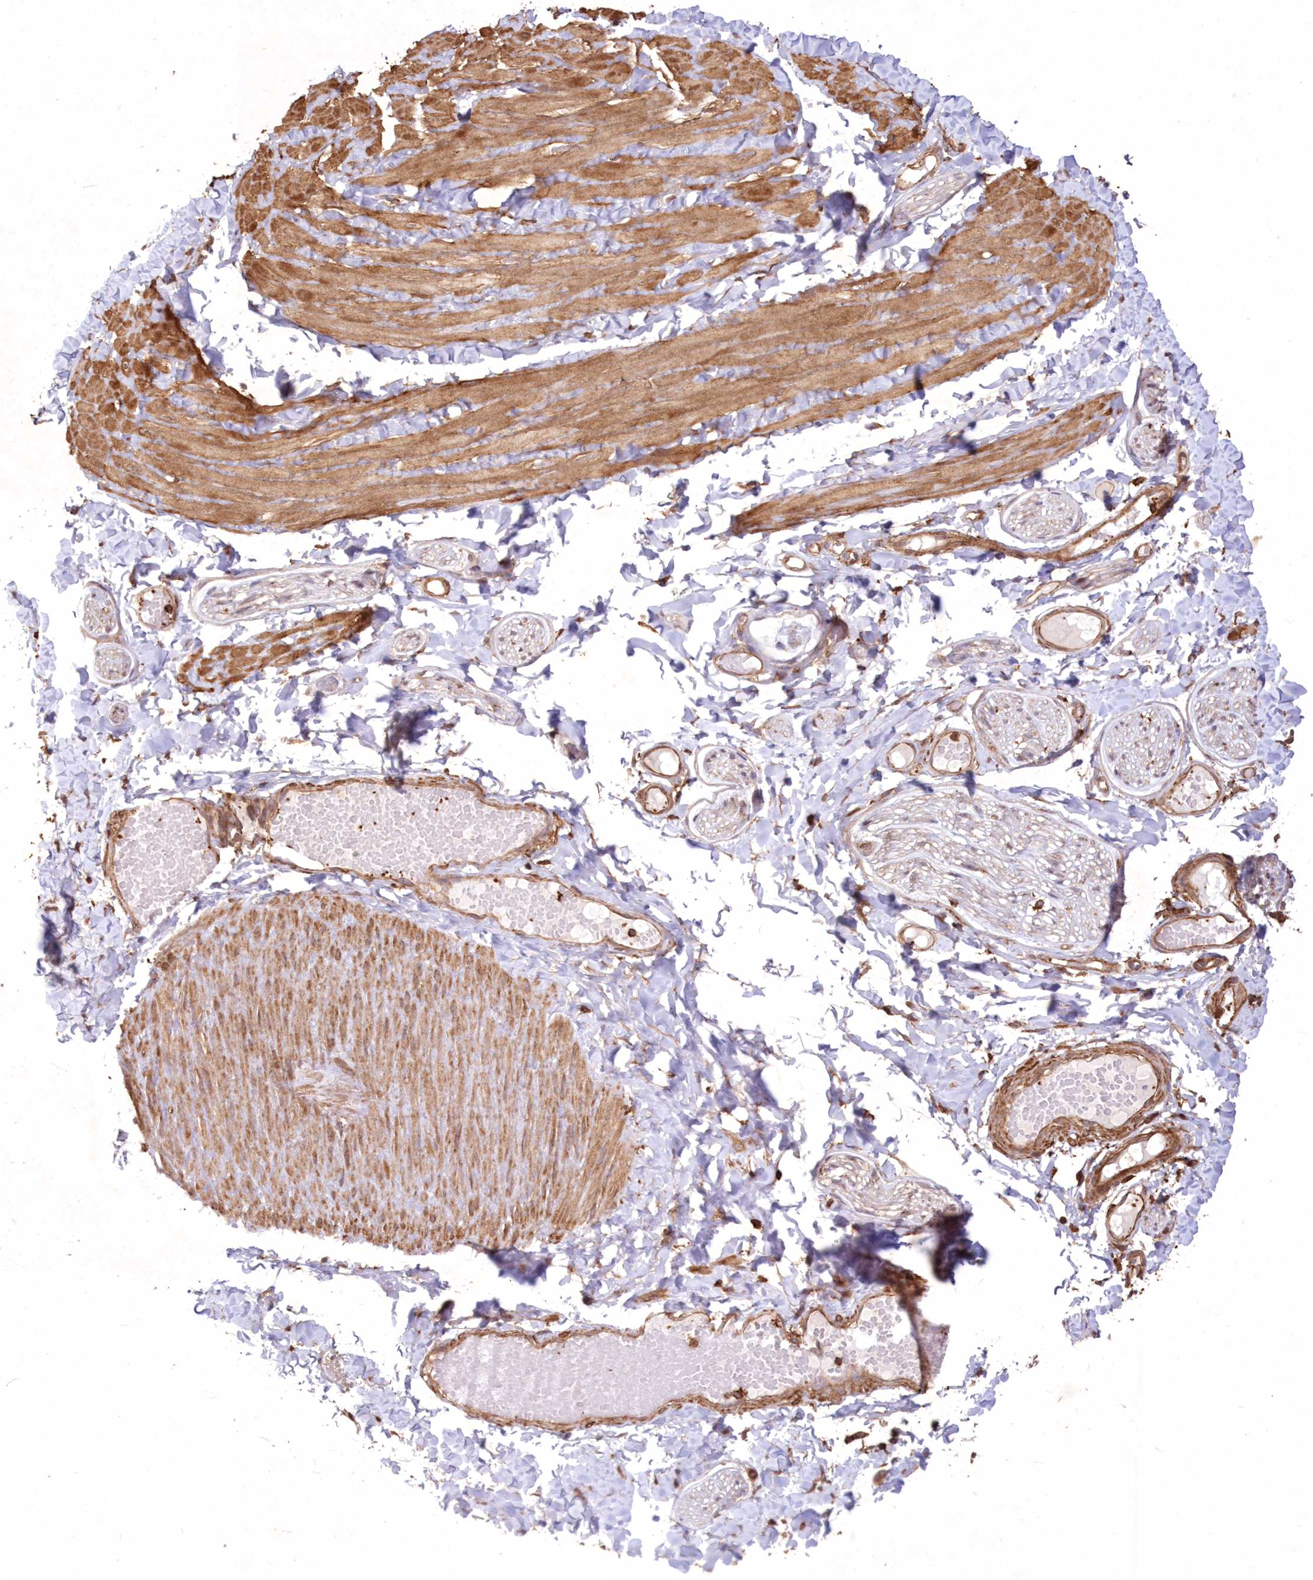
{"staining": {"intensity": "moderate", "quantity": ">75%", "location": "cytoplasmic/membranous"}, "tissue": "adipose tissue", "cell_type": "Adipocytes", "image_type": "normal", "snomed": [{"axis": "morphology", "description": "Normal tissue, NOS"}, {"axis": "topography", "description": "Adipose tissue"}, {"axis": "topography", "description": "Vascular tissue"}, {"axis": "topography", "description": "Peripheral nerve tissue"}], "caption": "High-power microscopy captured an immunohistochemistry (IHC) image of benign adipose tissue, revealing moderate cytoplasmic/membranous staining in approximately >75% of adipocytes. Nuclei are stained in blue.", "gene": "TMEM139", "patient": {"sex": "male", "age": 25}}